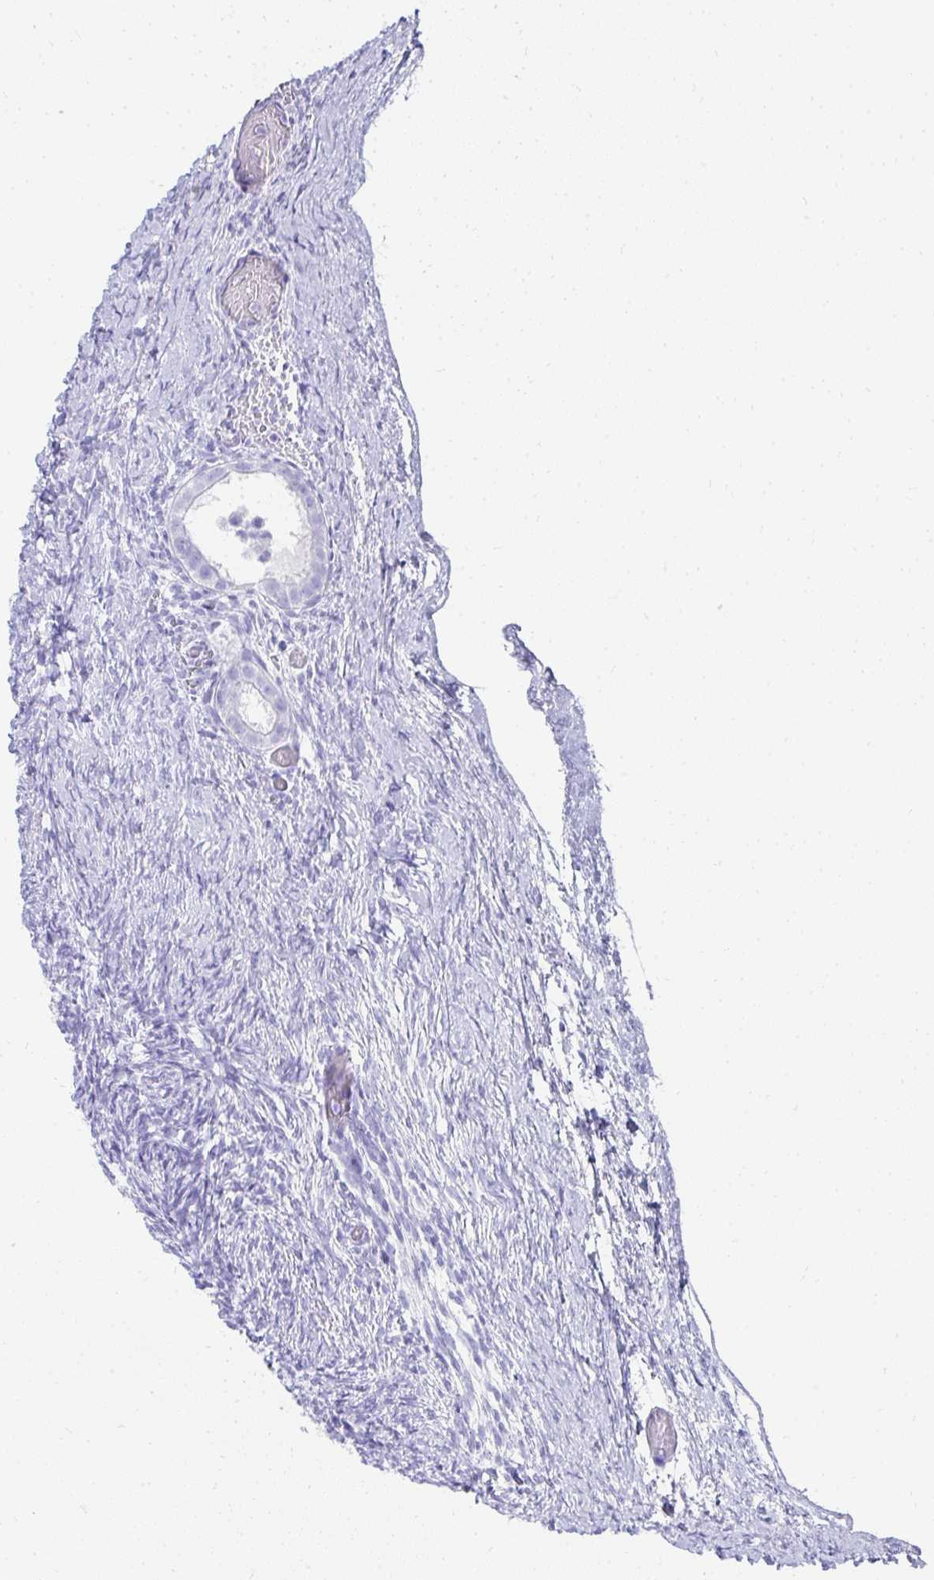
{"staining": {"intensity": "negative", "quantity": "none", "location": "none"}, "tissue": "ovary", "cell_type": "Follicle cells", "image_type": "normal", "snomed": [{"axis": "morphology", "description": "Normal tissue, NOS"}, {"axis": "topography", "description": "Ovary"}], "caption": "IHC micrograph of benign ovary: ovary stained with DAB displays no significant protein expression in follicle cells.", "gene": "TNNT1", "patient": {"sex": "female", "age": 39}}